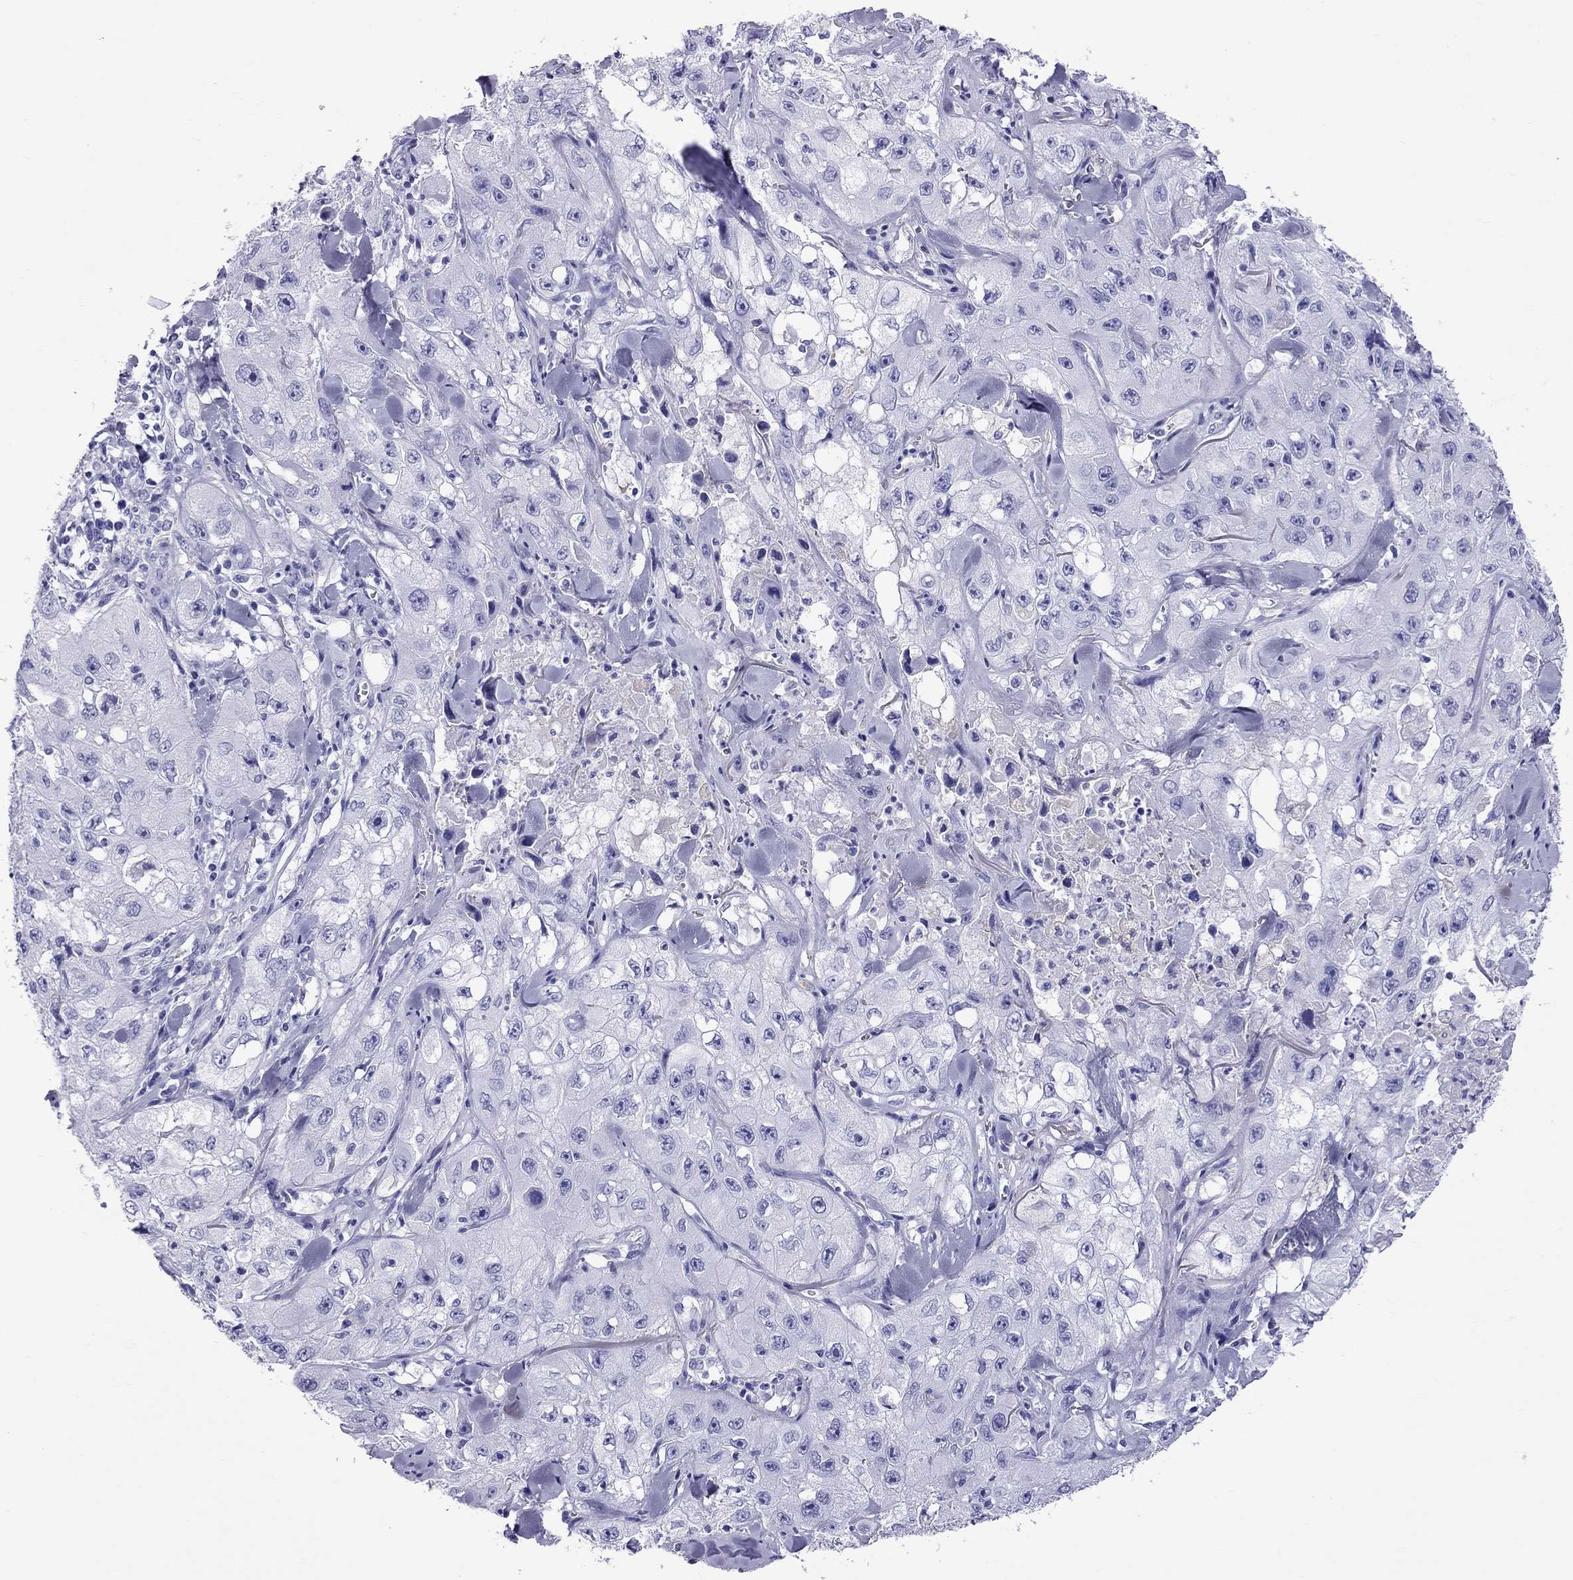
{"staining": {"intensity": "negative", "quantity": "none", "location": "none"}, "tissue": "skin cancer", "cell_type": "Tumor cells", "image_type": "cancer", "snomed": [{"axis": "morphology", "description": "Squamous cell carcinoma, NOS"}, {"axis": "topography", "description": "Skin"}, {"axis": "topography", "description": "Subcutis"}], "caption": "DAB immunohistochemical staining of human skin cancer shows no significant positivity in tumor cells. Brightfield microscopy of immunohistochemistry (IHC) stained with DAB (3,3'-diaminobenzidine) (brown) and hematoxylin (blue), captured at high magnification.", "gene": "SCART1", "patient": {"sex": "male", "age": 73}}